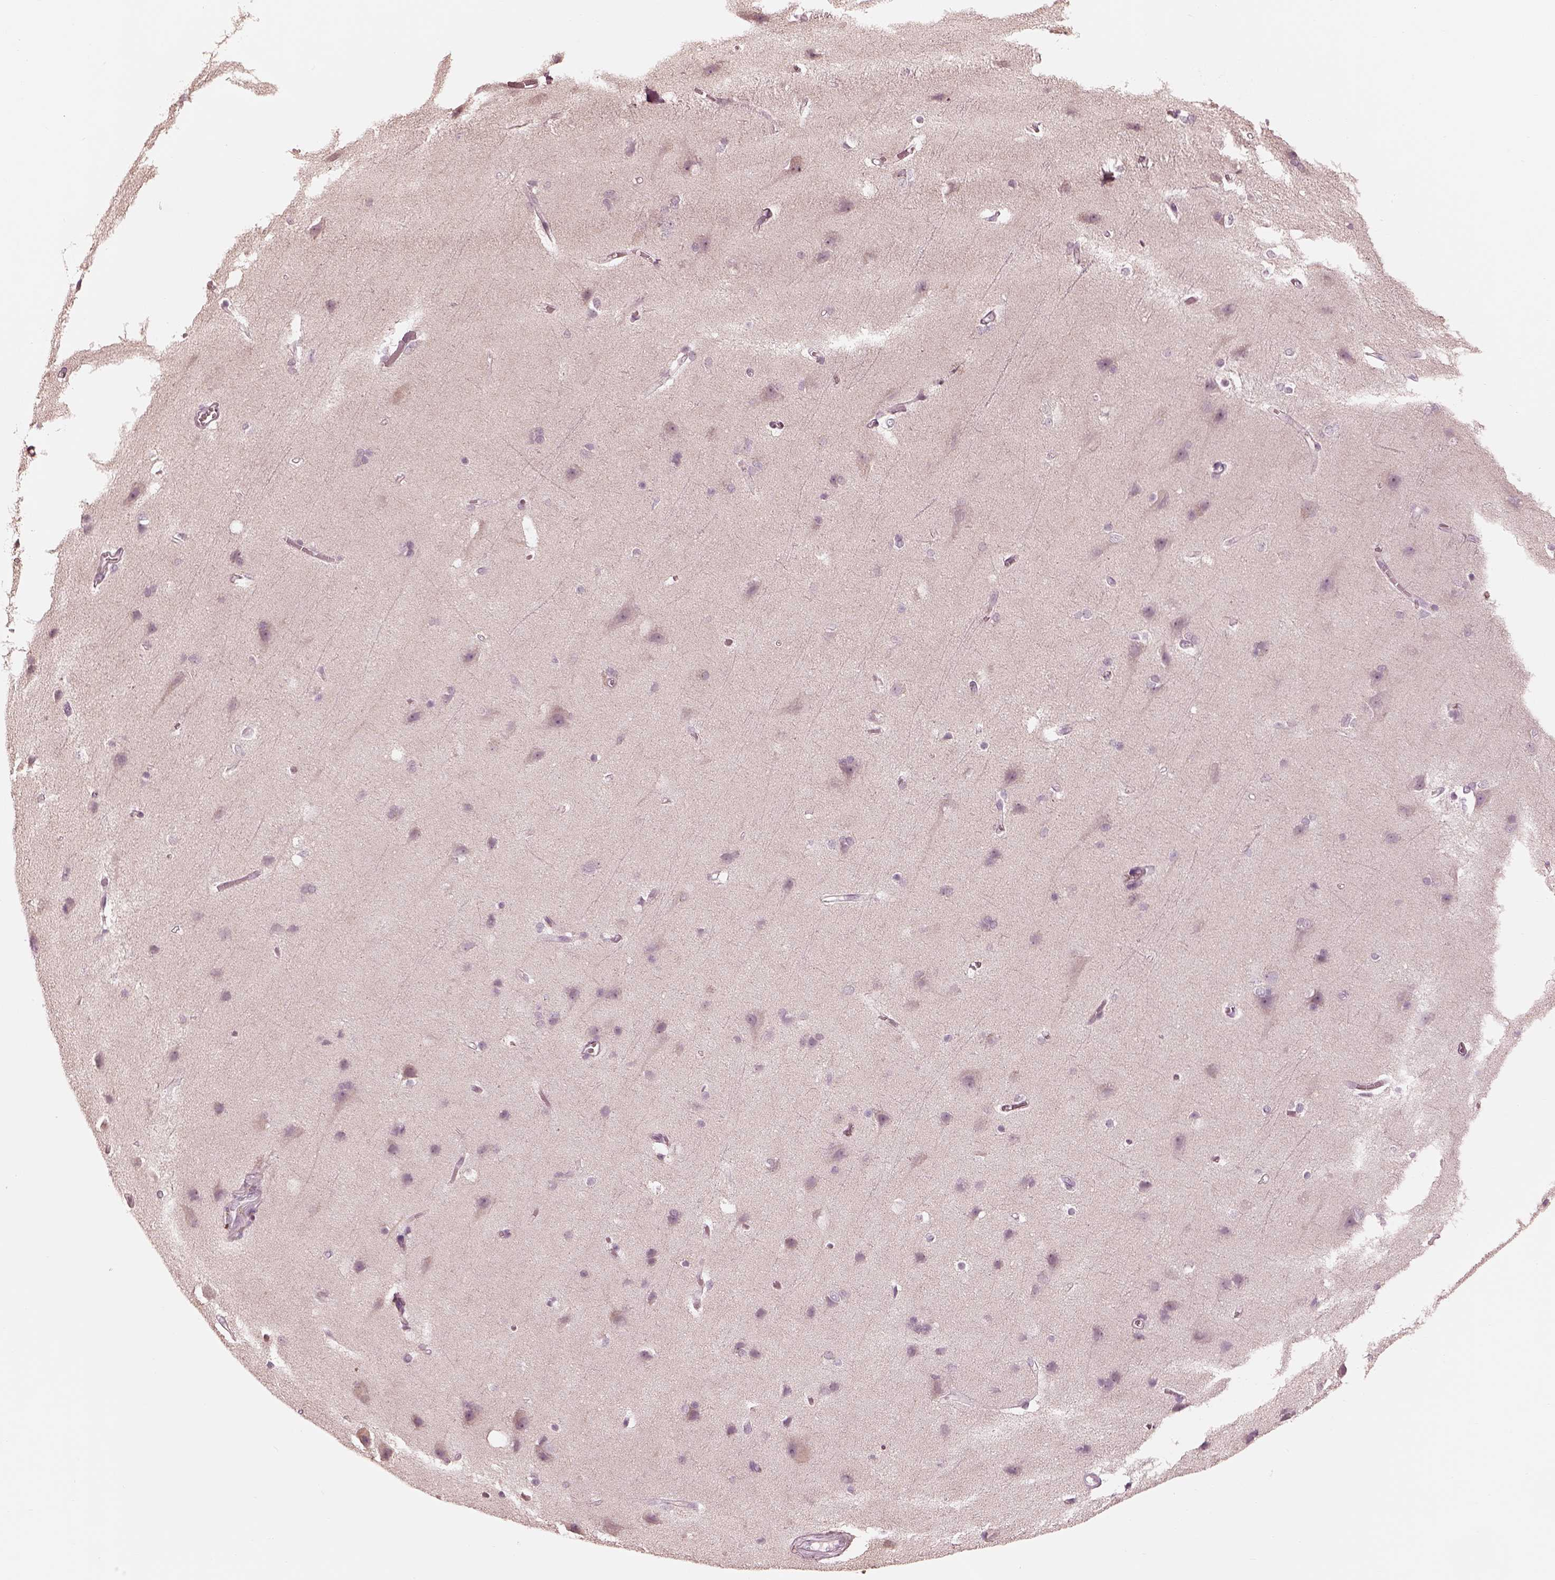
{"staining": {"intensity": "negative", "quantity": "none", "location": "none"}, "tissue": "cerebral cortex", "cell_type": "Endothelial cells", "image_type": "normal", "snomed": [{"axis": "morphology", "description": "Normal tissue, NOS"}, {"axis": "topography", "description": "Cerebral cortex"}], "caption": "Immunohistochemistry (IHC) micrograph of benign cerebral cortex: cerebral cortex stained with DAB (3,3'-diaminobenzidine) shows no significant protein staining in endothelial cells. (Stains: DAB (3,3'-diaminobenzidine) IHC with hematoxylin counter stain, Microscopy: brightfield microscopy at high magnification).", "gene": "ANKLE1", "patient": {"sex": "male", "age": 37}}